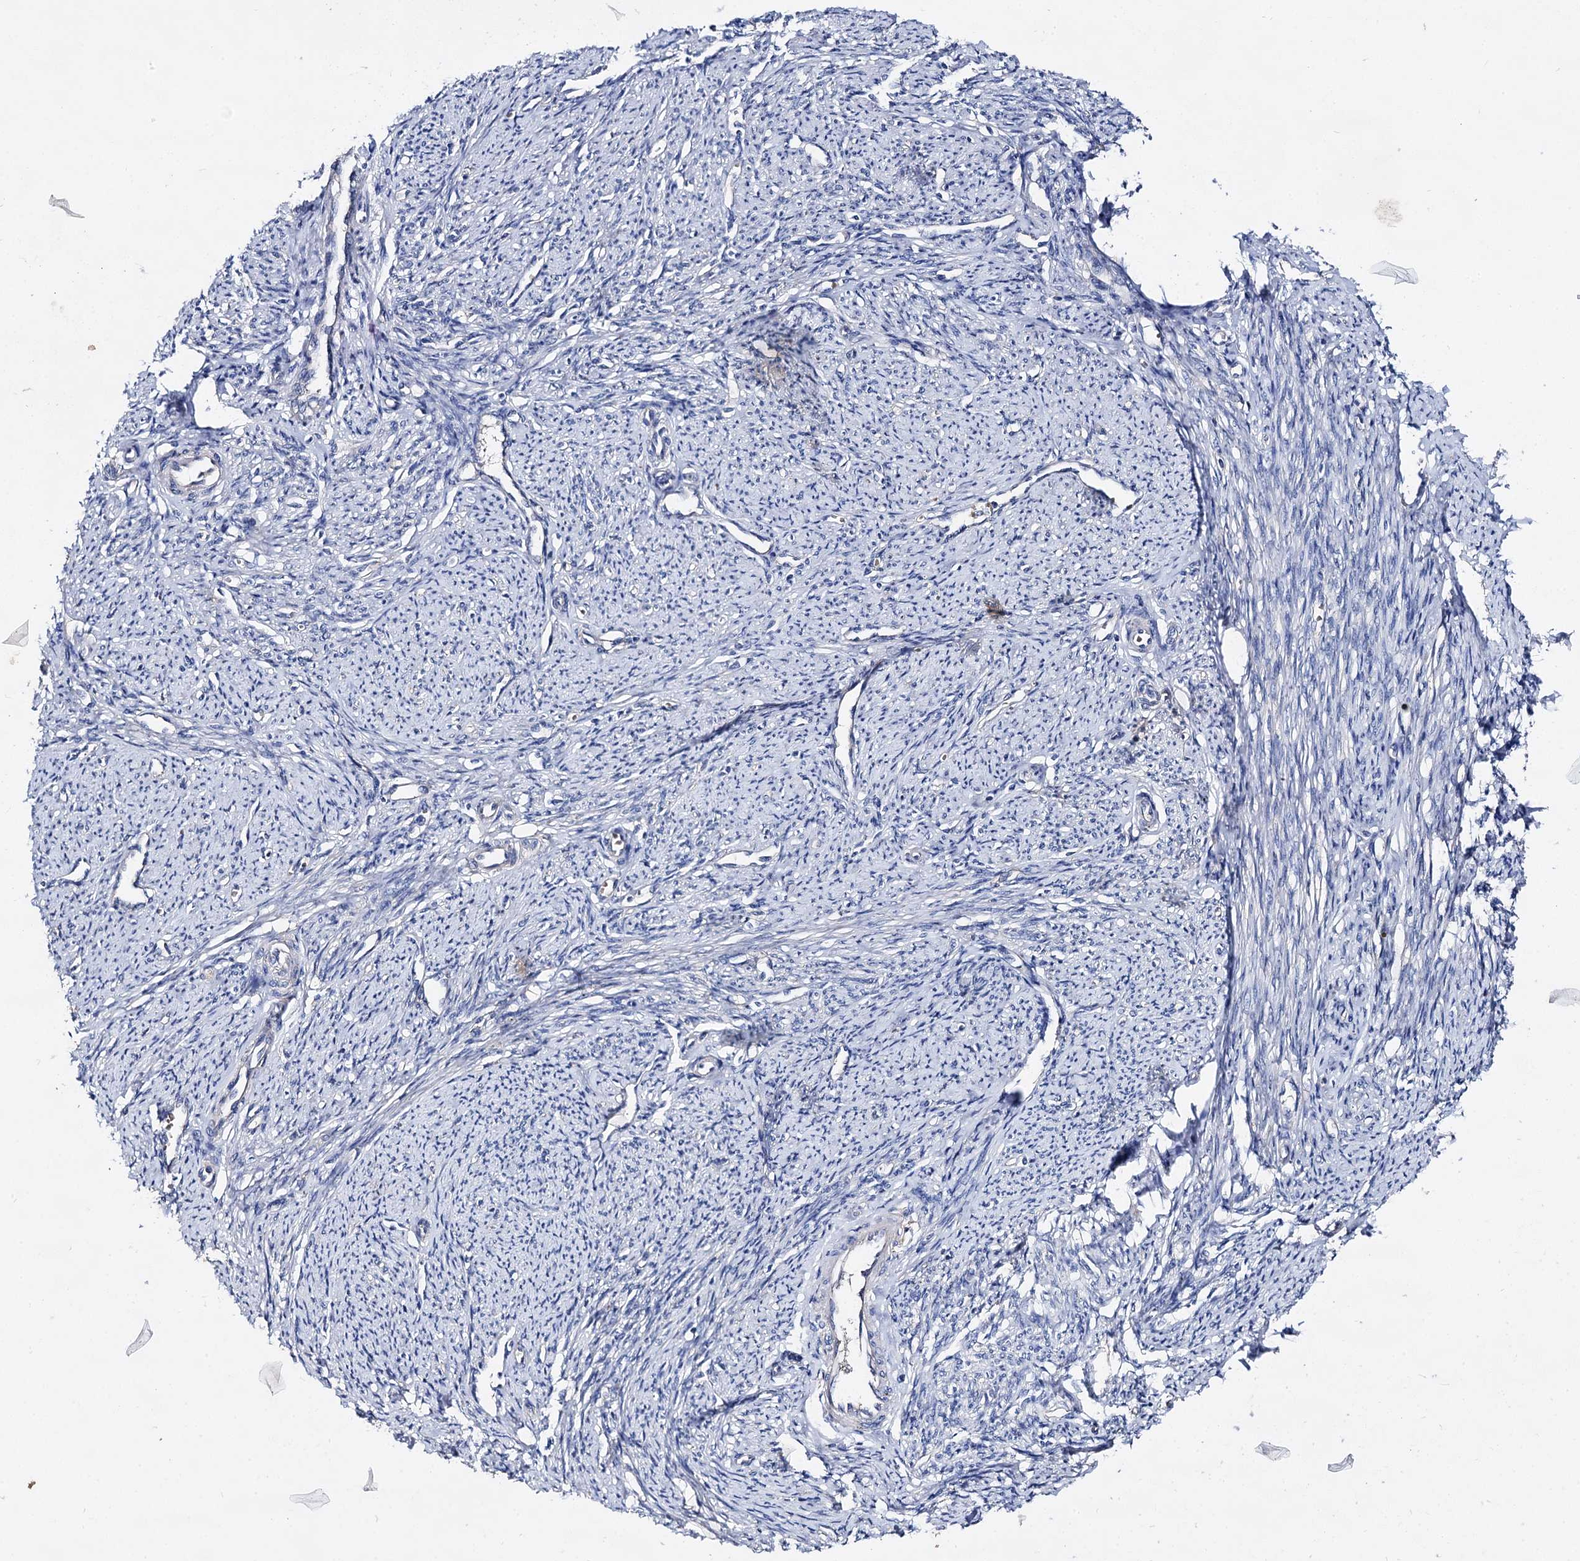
{"staining": {"intensity": "negative", "quantity": "none", "location": "none"}, "tissue": "smooth muscle", "cell_type": "Smooth muscle cells", "image_type": "normal", "snomed": [{"axis": "morphology", "description": "Normal tissue, NOS"}, {"axis": "topography", "description": "Smooth muscle"}, {"axis": "topography", "description": "Uterus"}], "caption": "Immunohistochemistry of benign smooth muscle displays no staining in smooth muscle cells. (DAB (3,3'-diaminobenzidine) IHC, high magnification).", "gene": "HVCN1", "patient": {"sex": "female", "age": 59}}